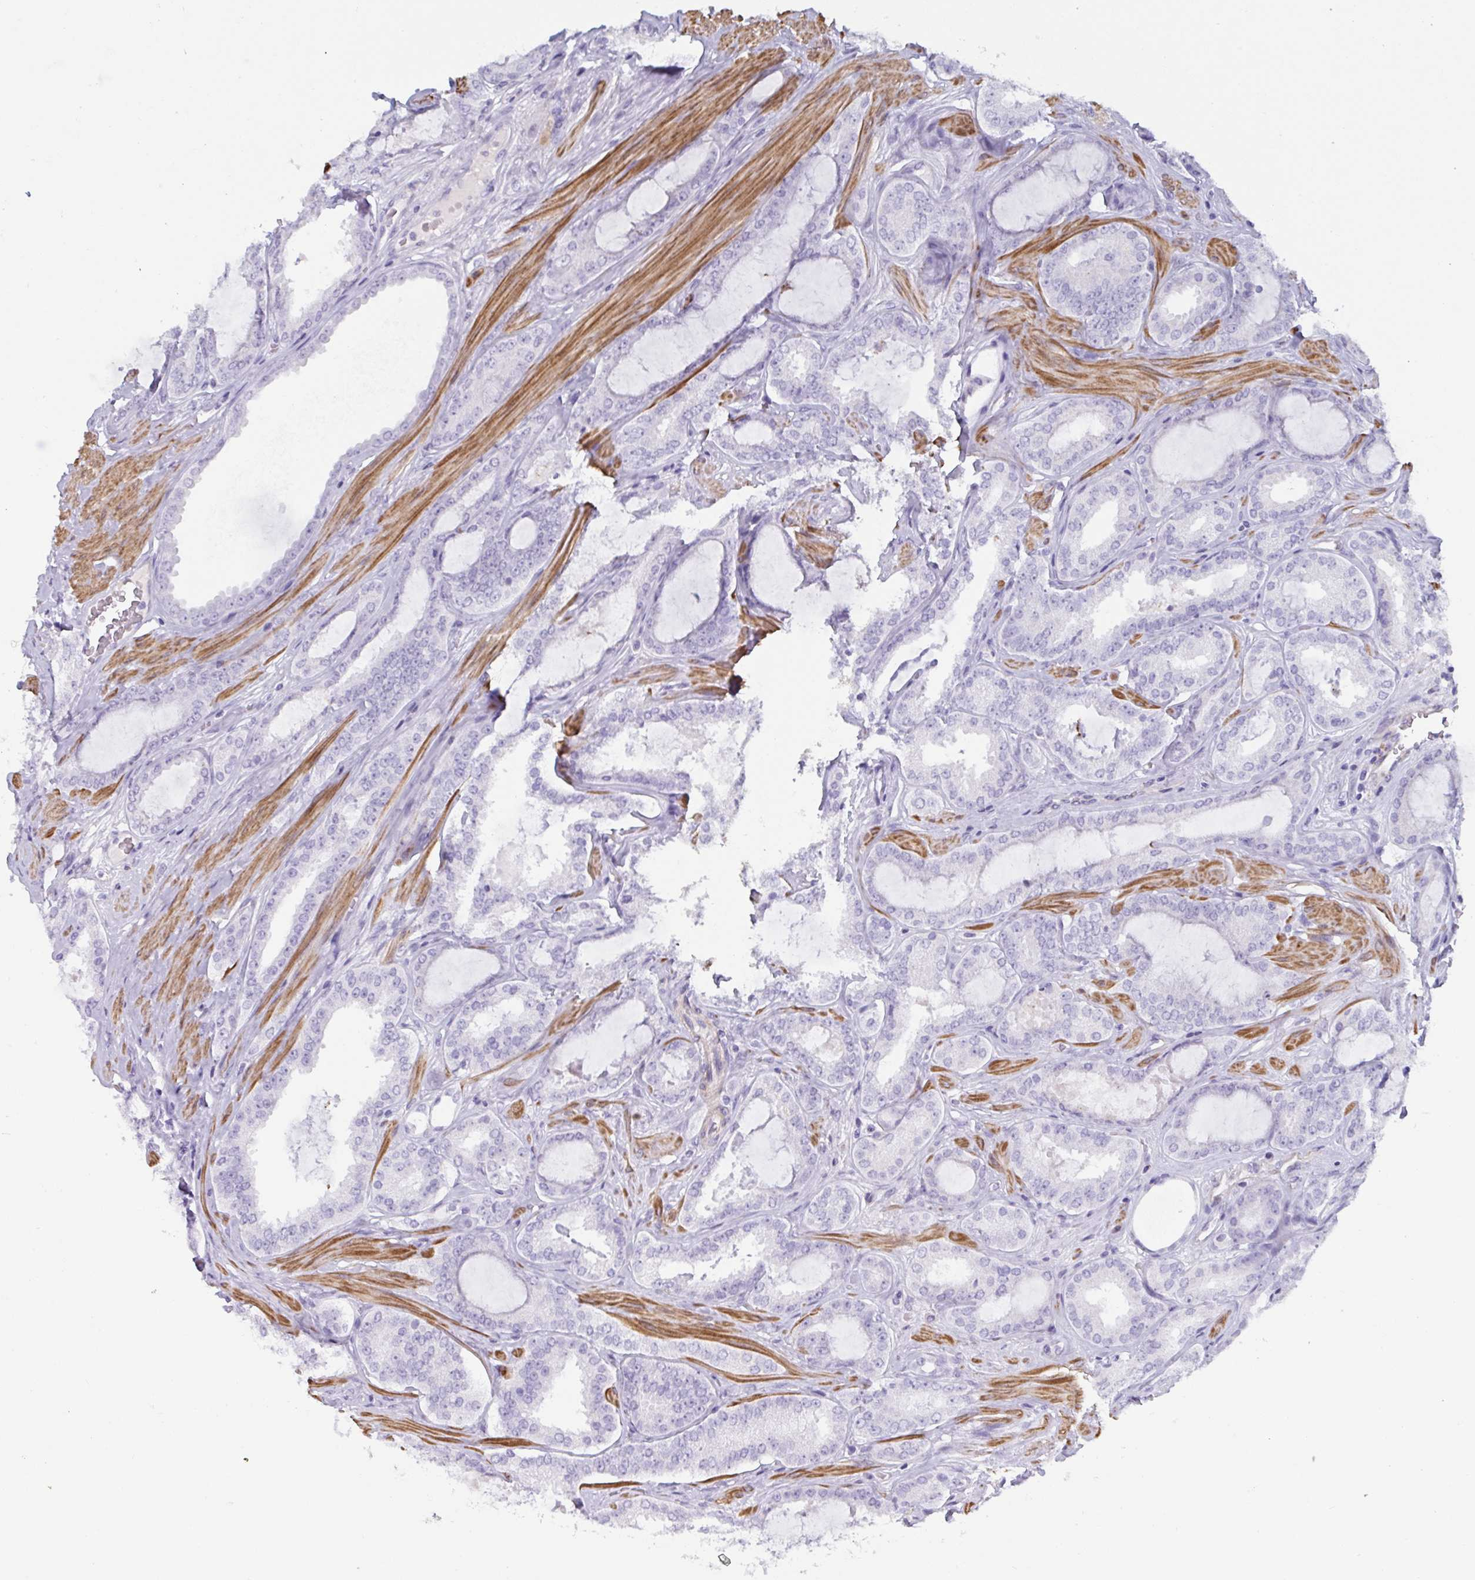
{"staining": {"intensity": "negative", "quantity": "none", "location": "none"}, "tissue": "prostate cancer", "cell_type": "Tumor cells", "image_type": "cancer", "snomed": [{"axis": "morphology", "description": "Adenocarcinoma, High grade"}, {"axis": "topography", "description": "Prostate"}], "caption": "A high-resolution histopathology image shows immunohistochemistry (IHC) staining of prostate cancer, which reveals no significant expression in tumor cells. (Brightfield microscopy of DAB IHC at high magnification).", "gene": "OR5P3", "patient": {"sex": "male", "age": 63}}